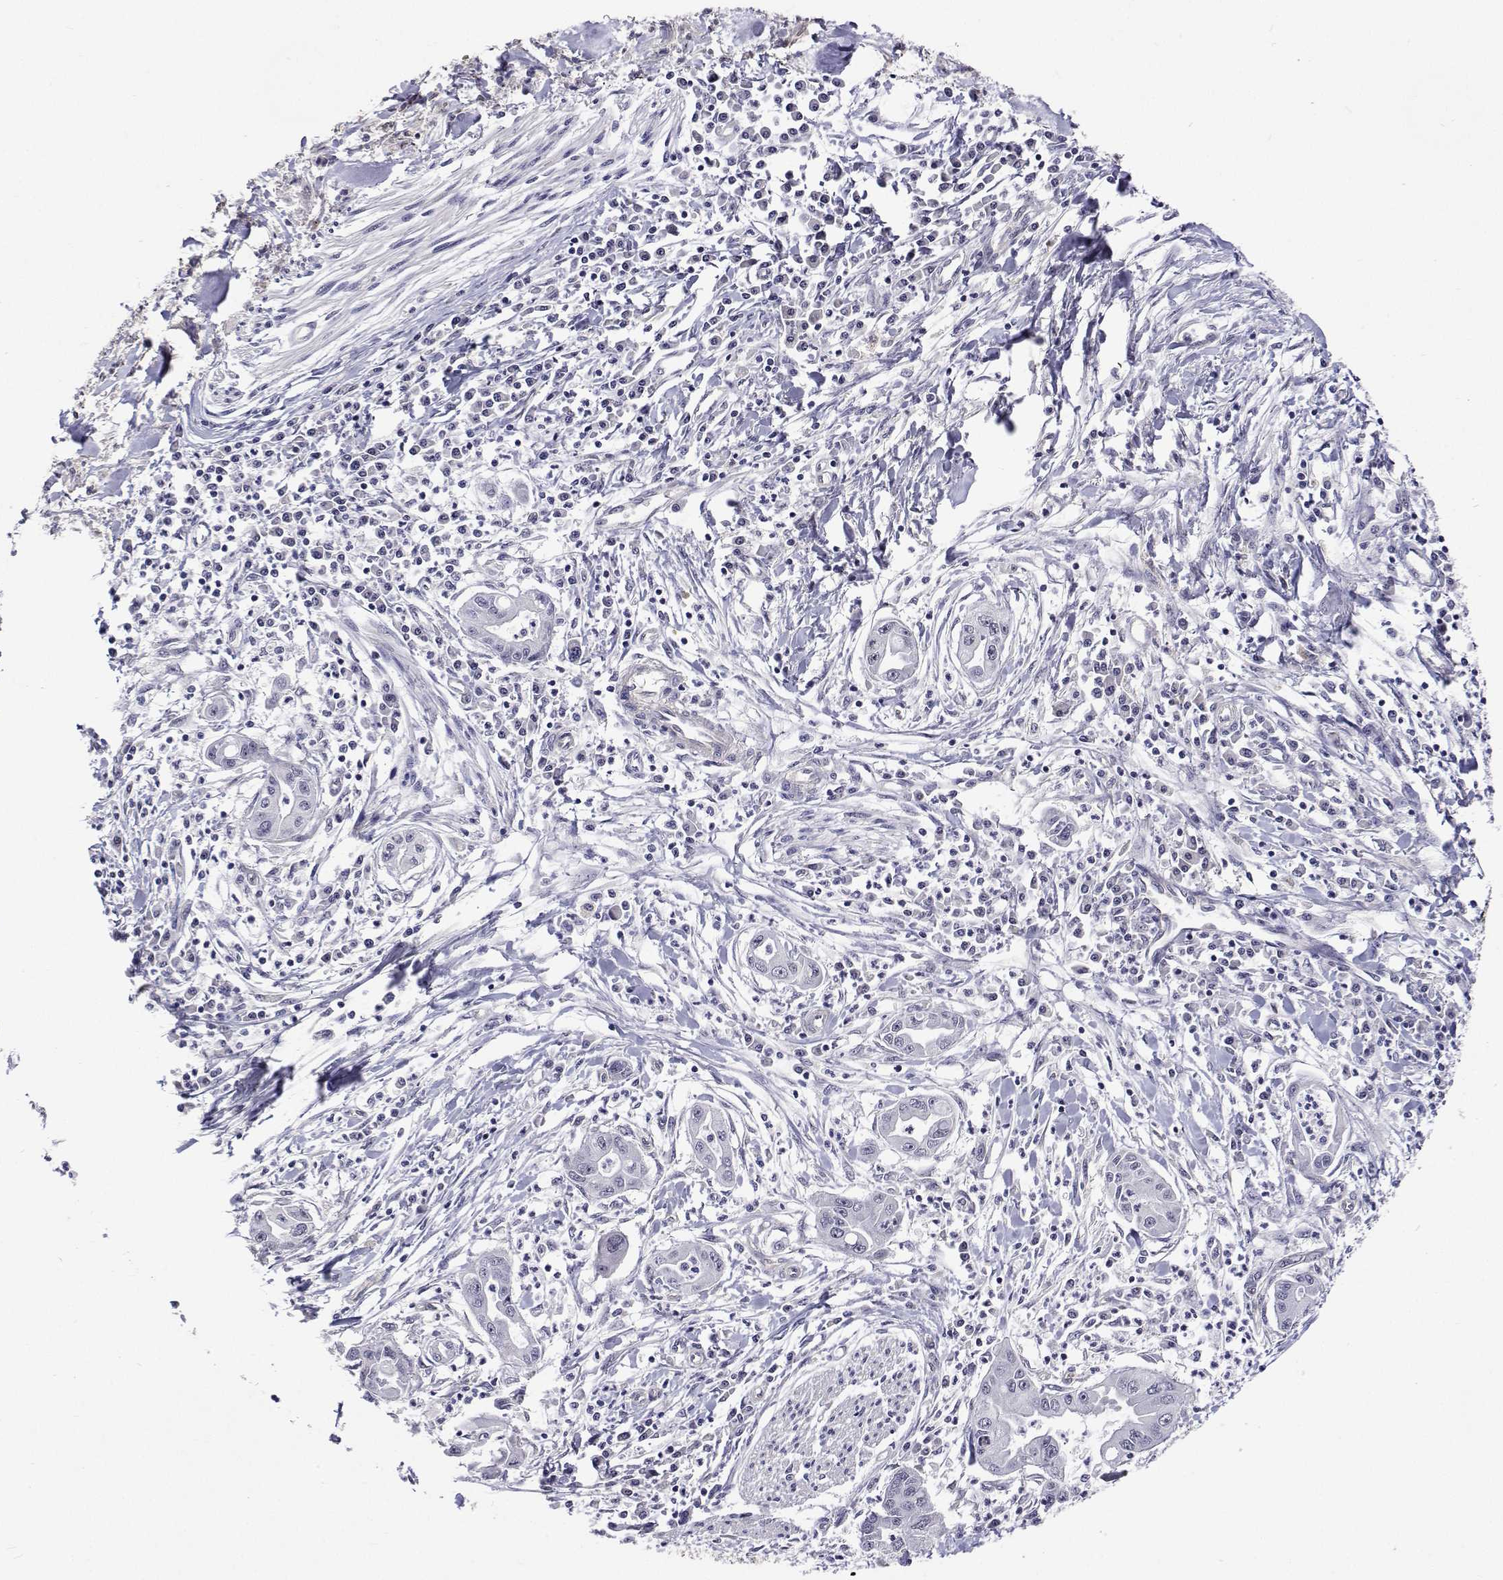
{"staining": {"intensity": "negative", "quantity": "none", "location": "none"}, "tissue": "pancreatic cancer", "cell_type": "Tumor cells", "image_type": "cancer", "snomed": [{"axis": "morphology", "description": "Adenocarcinoma, NOS"}, {"axis": "topography", "description": "Pancreas"}], "caption": "IHC of human adenocarcinoma (pancreatic) exhibits no staining in tumor cells.", "gene": "NHP2", "patient": {"sex": "male", "age": 72}}